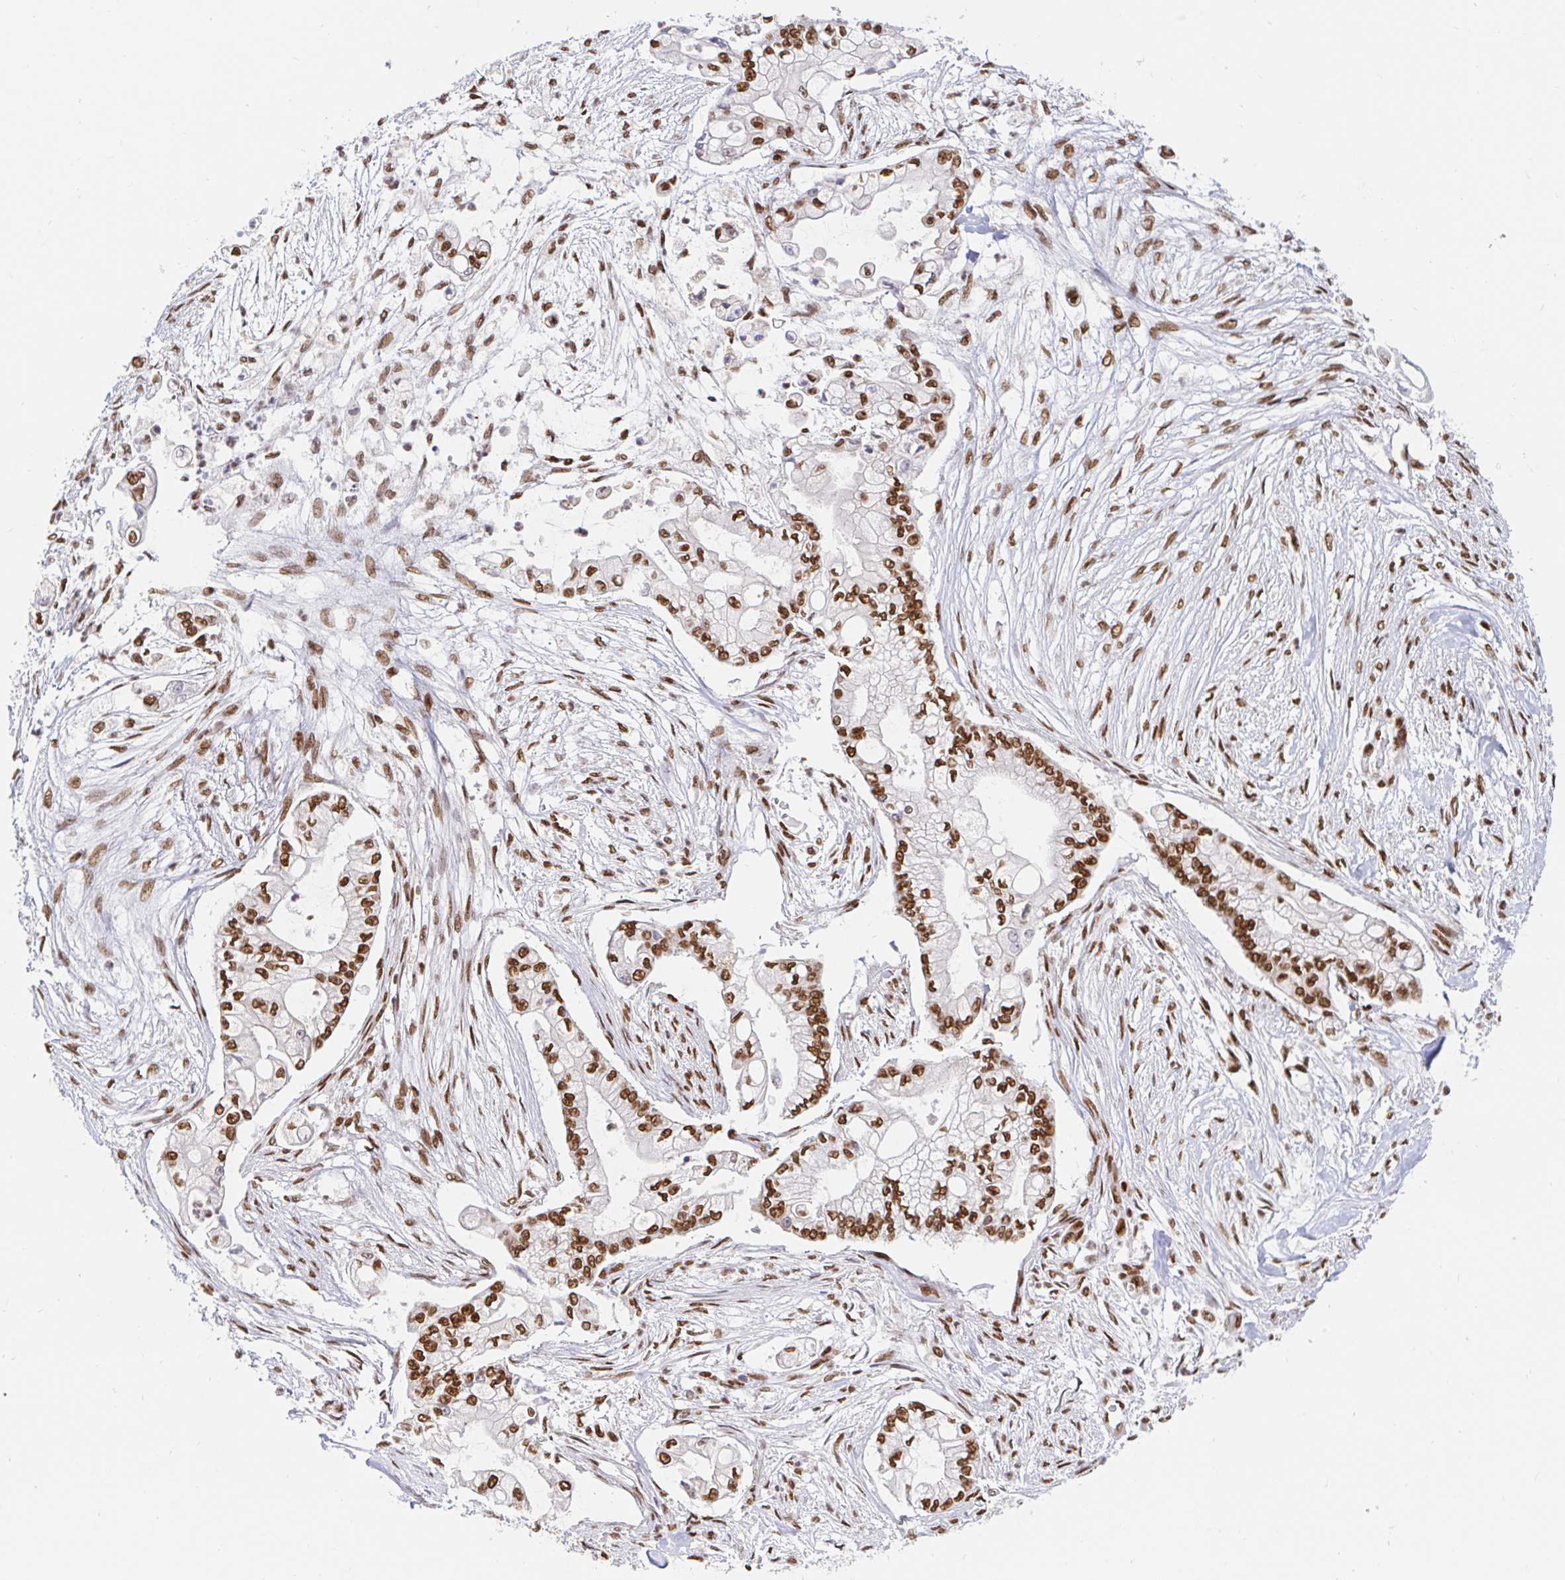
{"staining": {"intensity": "strong", "quantity": ">75%", "location": "nuclear"}, "tissue": "pancreatic cancer", "cell_type": "Tumor cells", "image_type": "cancer", "snomed": [{"axis": "morphology", "description": "Adenocarcinoma, NOS"}, {"axis": "topography", "description": "Pancreas"}], "caption": "Protein expression analysis of human pancreatic cancer reveals strong nuclear expression in about >75% of tumor cells.", "gene": "RBMX", "patient": {"sex": "female", "age": 69}}